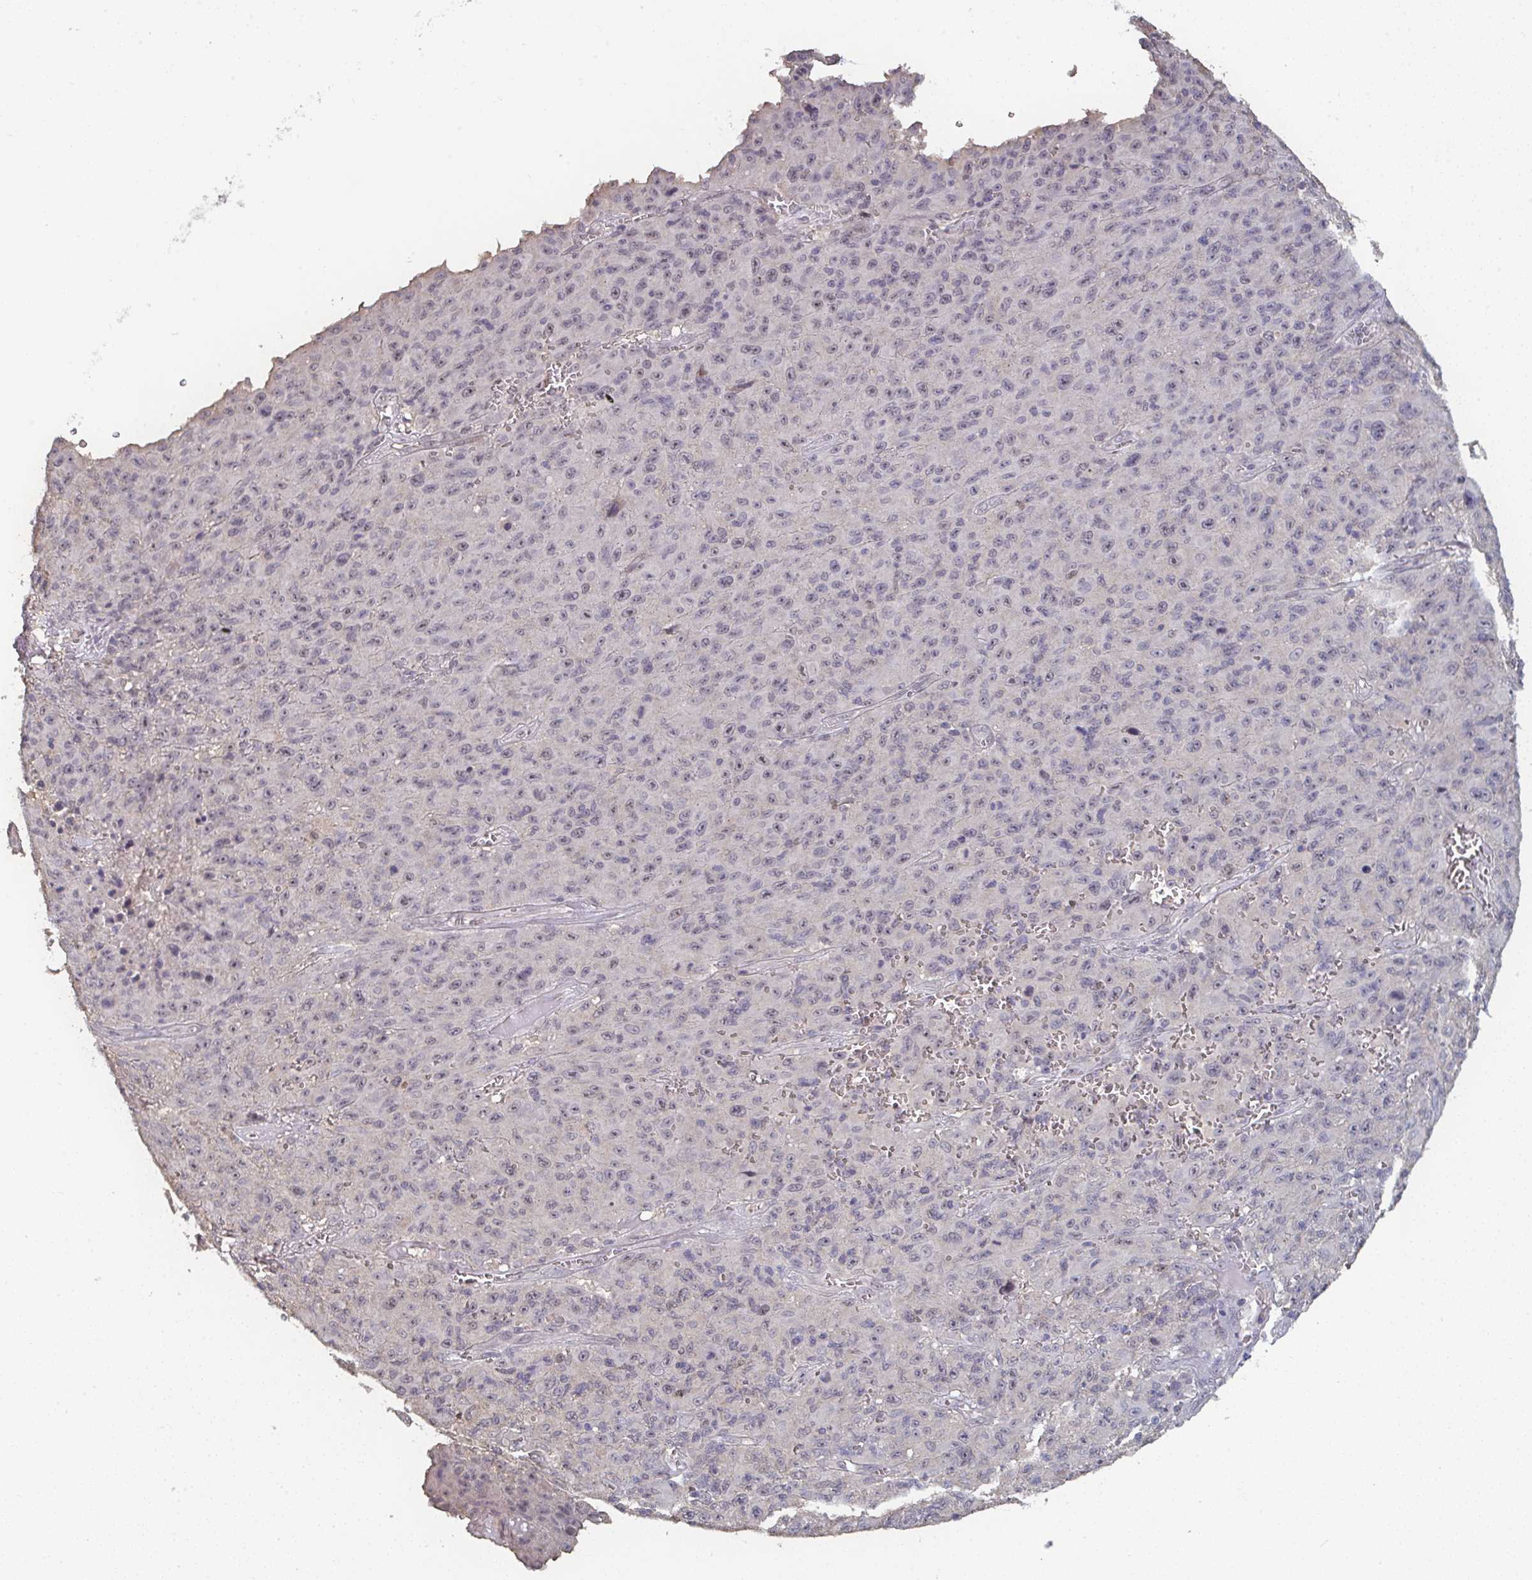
{"staining": {"intensity": "negative", "quantity": "none", "location": "none"}, "tissue": "melanoma", "cell_type": "Tumor cells", "image_type": "cancer", "snomed": [{"axis": "morphology", "description": "Malignant melanoma, NOS"}, {"axis": "topography", "description": "Skin"}], "caption": "Human malignant melanoma stained for a protein using immunohistochemistry (IHC) displays no staining in tumor cells.", "gene": "LIX1", "patient": {"sex": "male", "age": 46}}